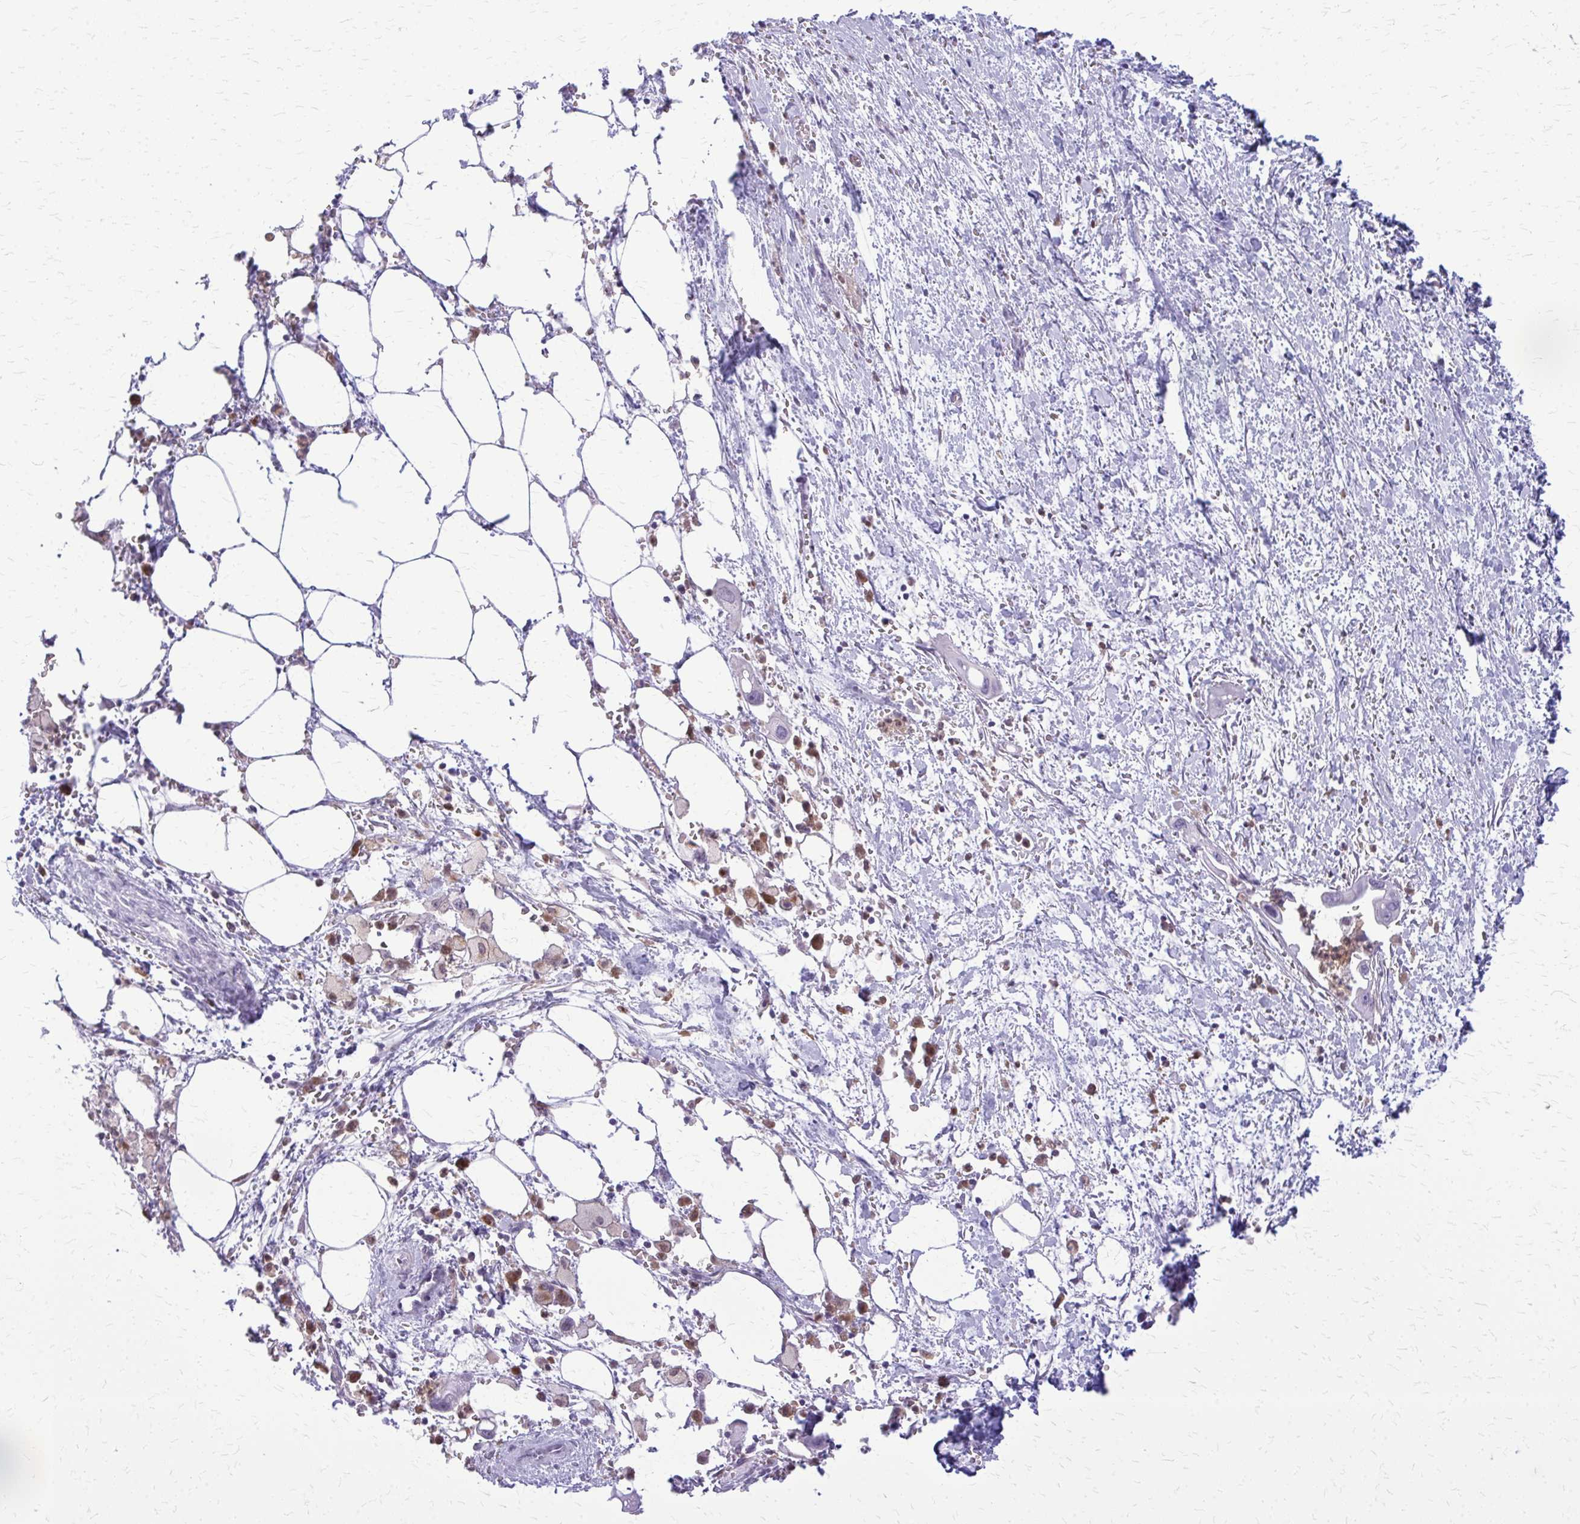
{"staining": {"intensity": "negative", "quantity": "none", "location": "none"}, "tissue": "pancreatic cancer", "cell_type": "Tumor cells", "image_type": "cancer", "snomed": [{"axis": "morphology", "description": "Adenocarcinoma, NOS"}, {"axis": "topography", "description": "Pancreas"}], "caption": "Tumor cells are negative for brown protein staining in pancreatic adenocarcinoma.", "gene": "GLRX", "patient": {"sex": "male", "age": 61}}